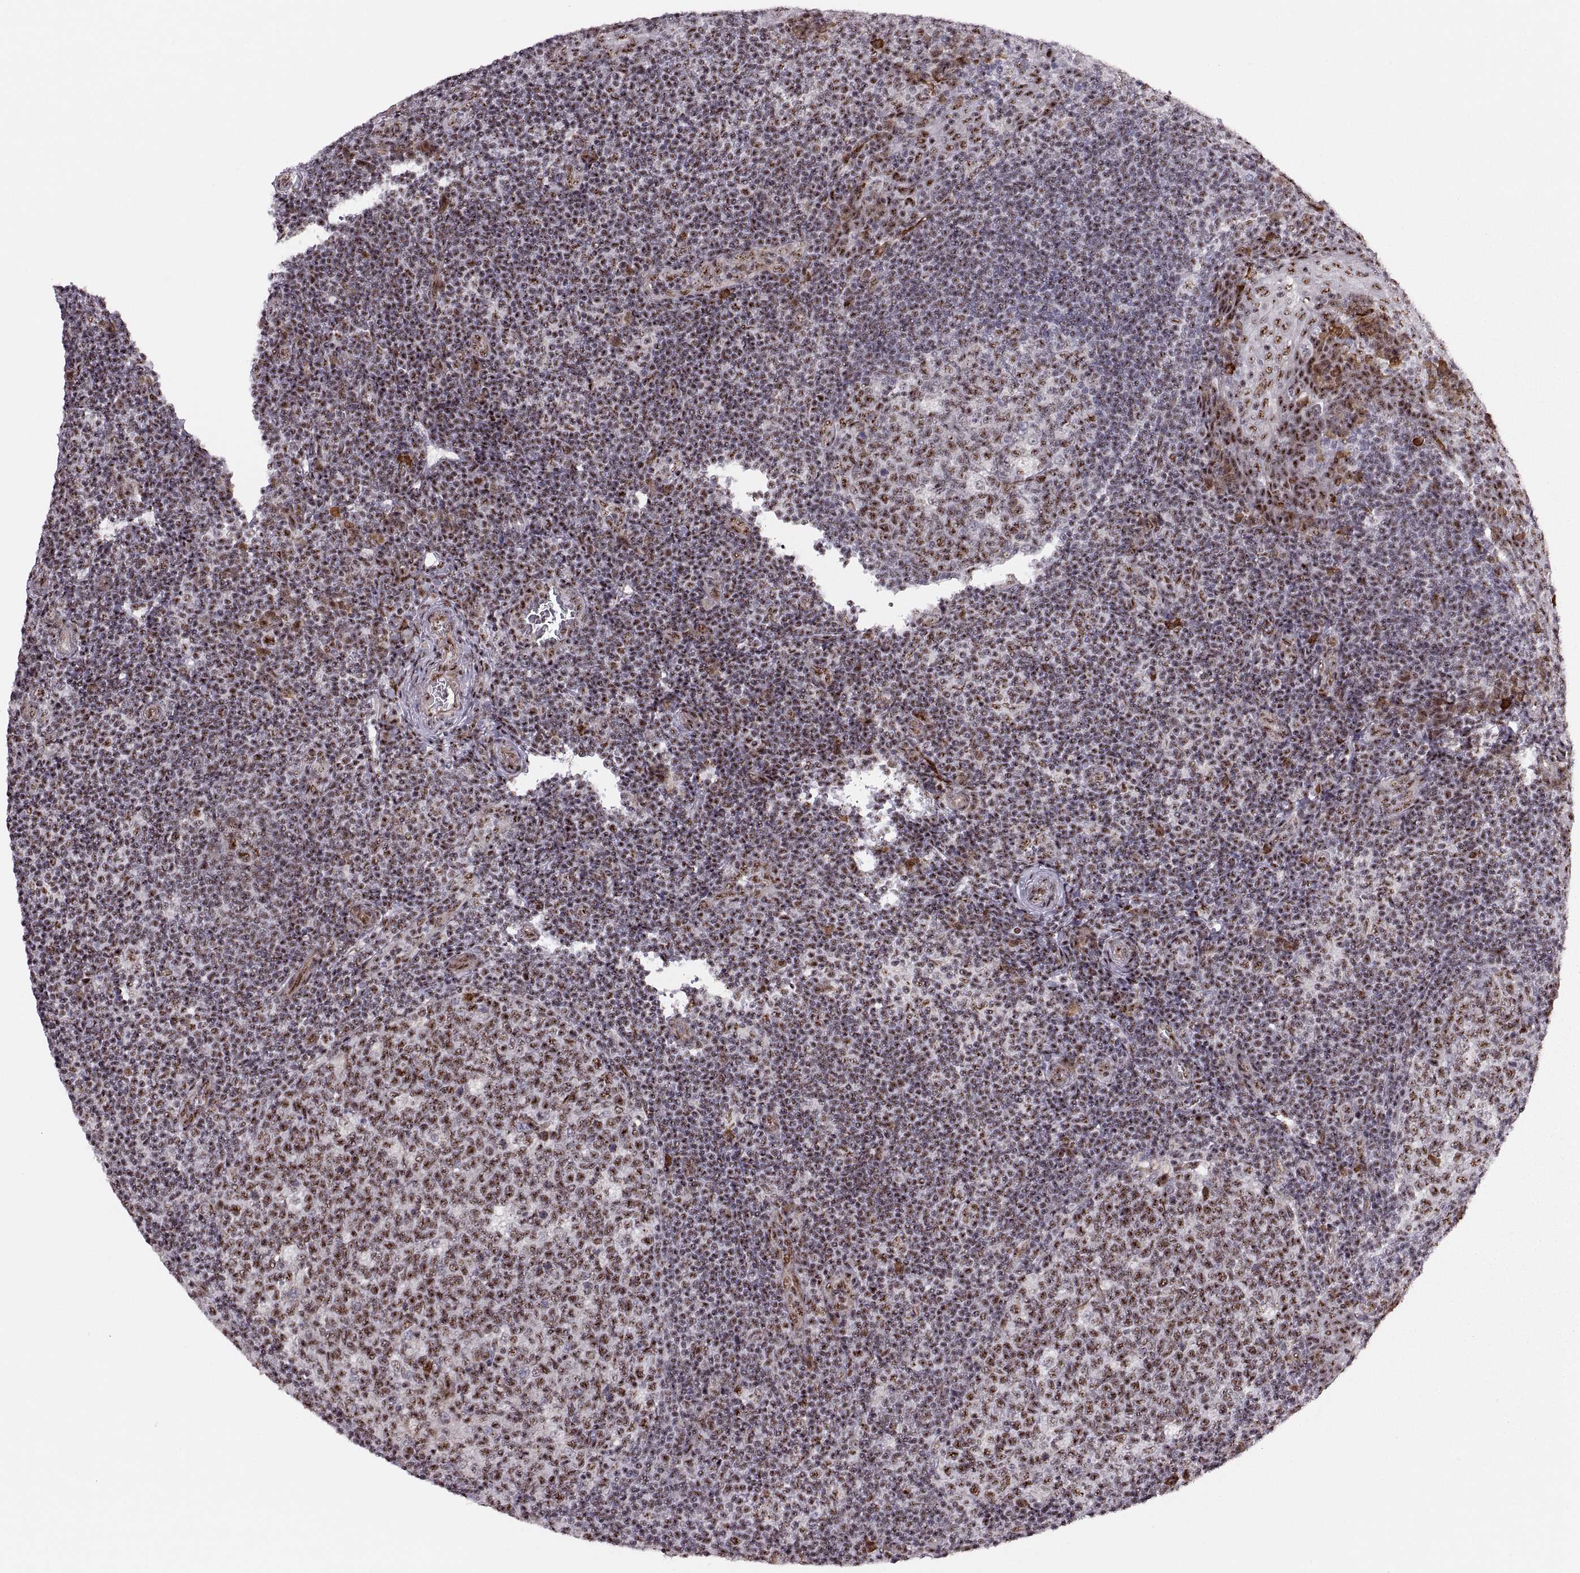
{"staining": {"intensity": "strong", "quantity": ">75%", "location": "nuclear"}, "tissue": "tonsil", "cell_type": "Germinal center cells", "image_type": "normal", "snomed": [{"axis": "morphology", "description": "Normal tissue, NOS"}, {"axis": "topography", "description": "Tonsil"}], "caption": "The micrograph demonstrates staining of unremarkable tonsil, revealing strong nuclear protein positivity (brown color) within germinal center cells.", "gene": "ZCCHC17", "patient": {"sex": "female", "age": 12}}